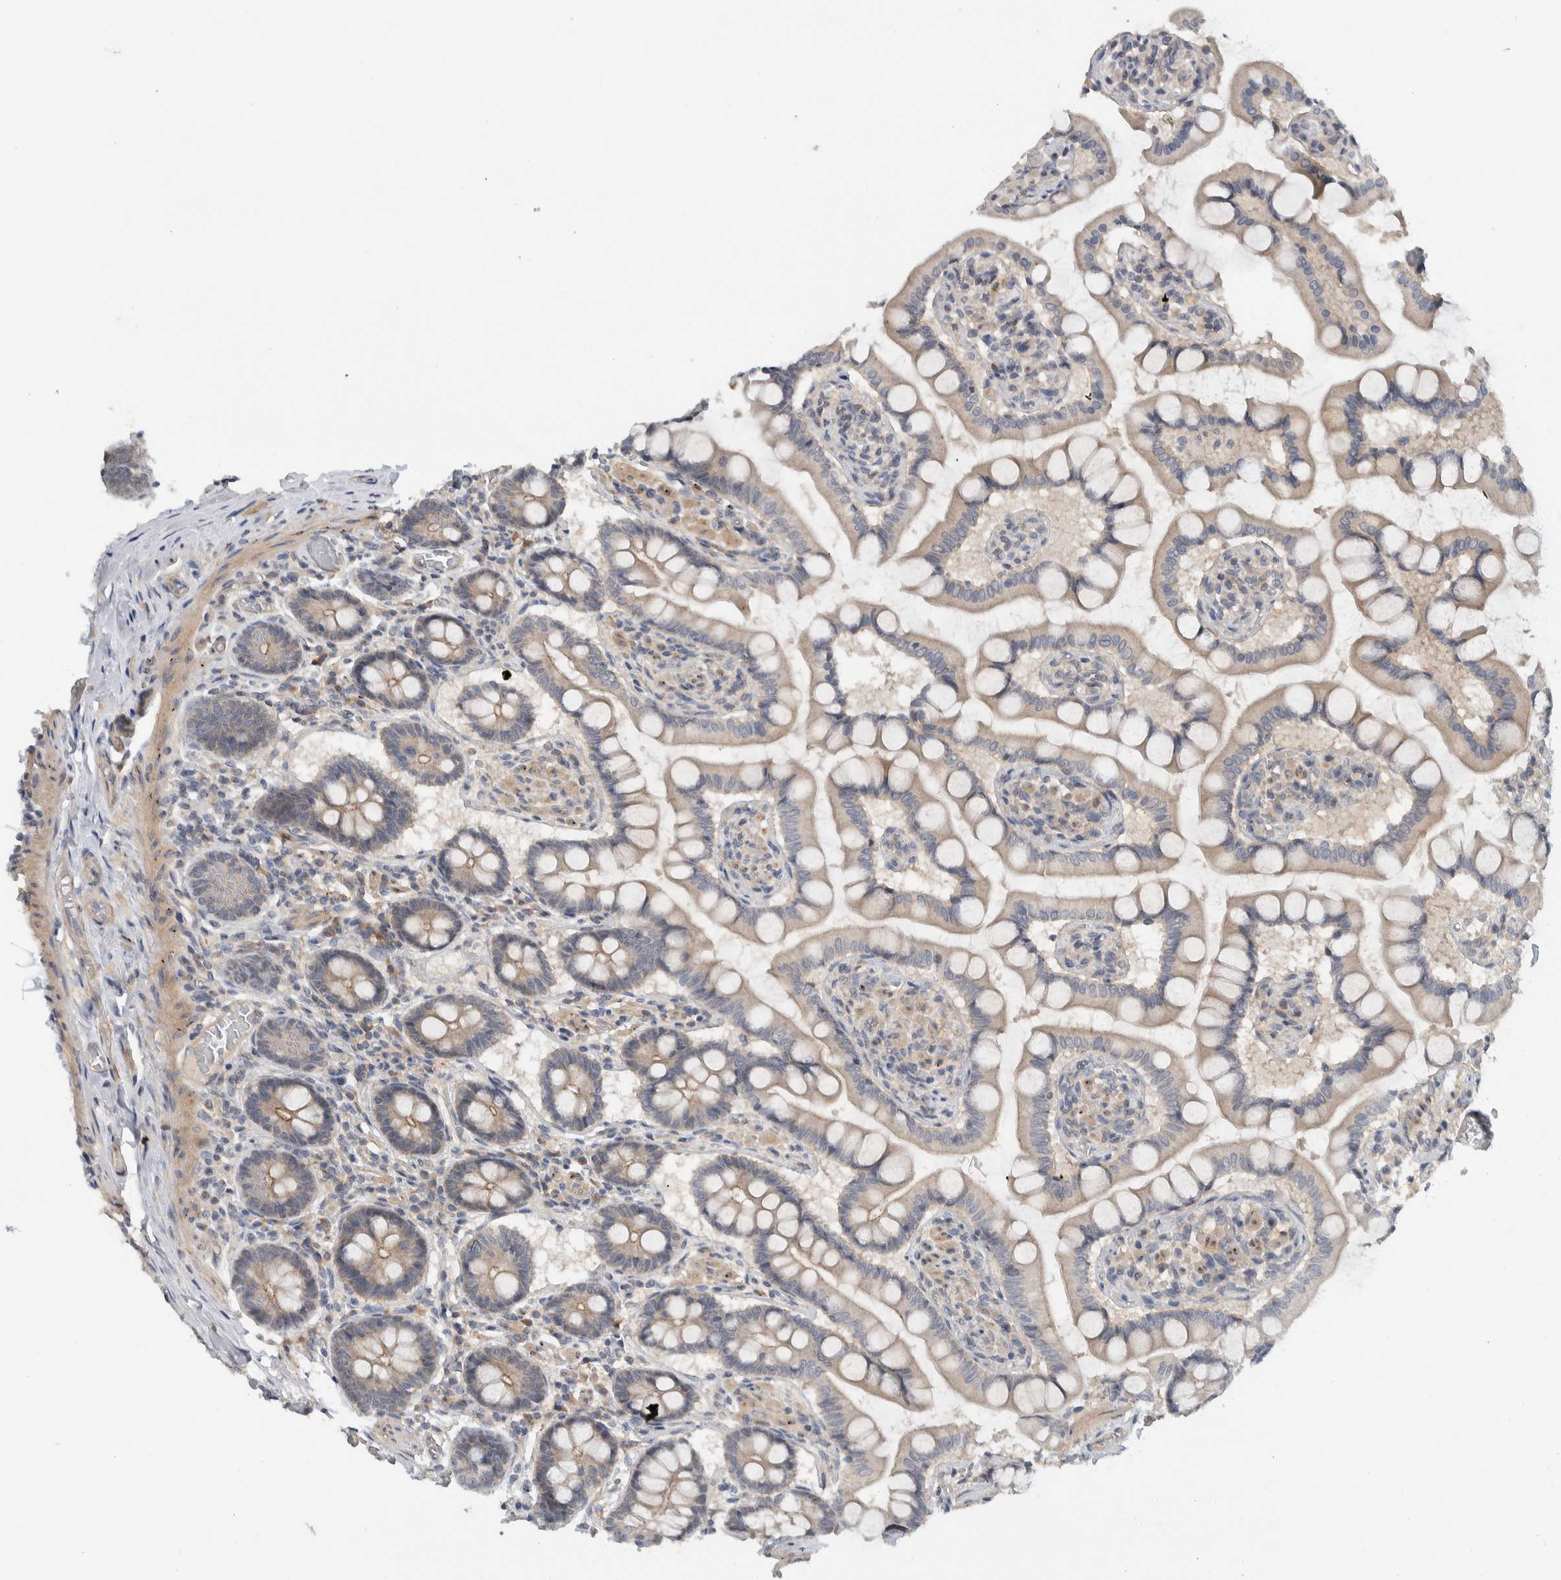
{"staining": {"intensity": "weak", "quantity": ">75%", "location": "cytoplasmic/membranous"}, "tissue": "small intestine", "cell_type": "Glandular cells", "image_type": "normal", "snomed": [{"axis": "morphology", "description": "Normal tissue, NOS"}, {"axis": "topography", "description": "Small intestine"}], "caption": "IHC of benign human small intestine demonstrates low levels of weak cytoplasmic/membranous expression in about >75% of glandular cells. (brown staining indicates protein expression, while blue staining denotes nuclei).", "gene": "MPRIP", "patient": {"sex": "male", "age": 41}}